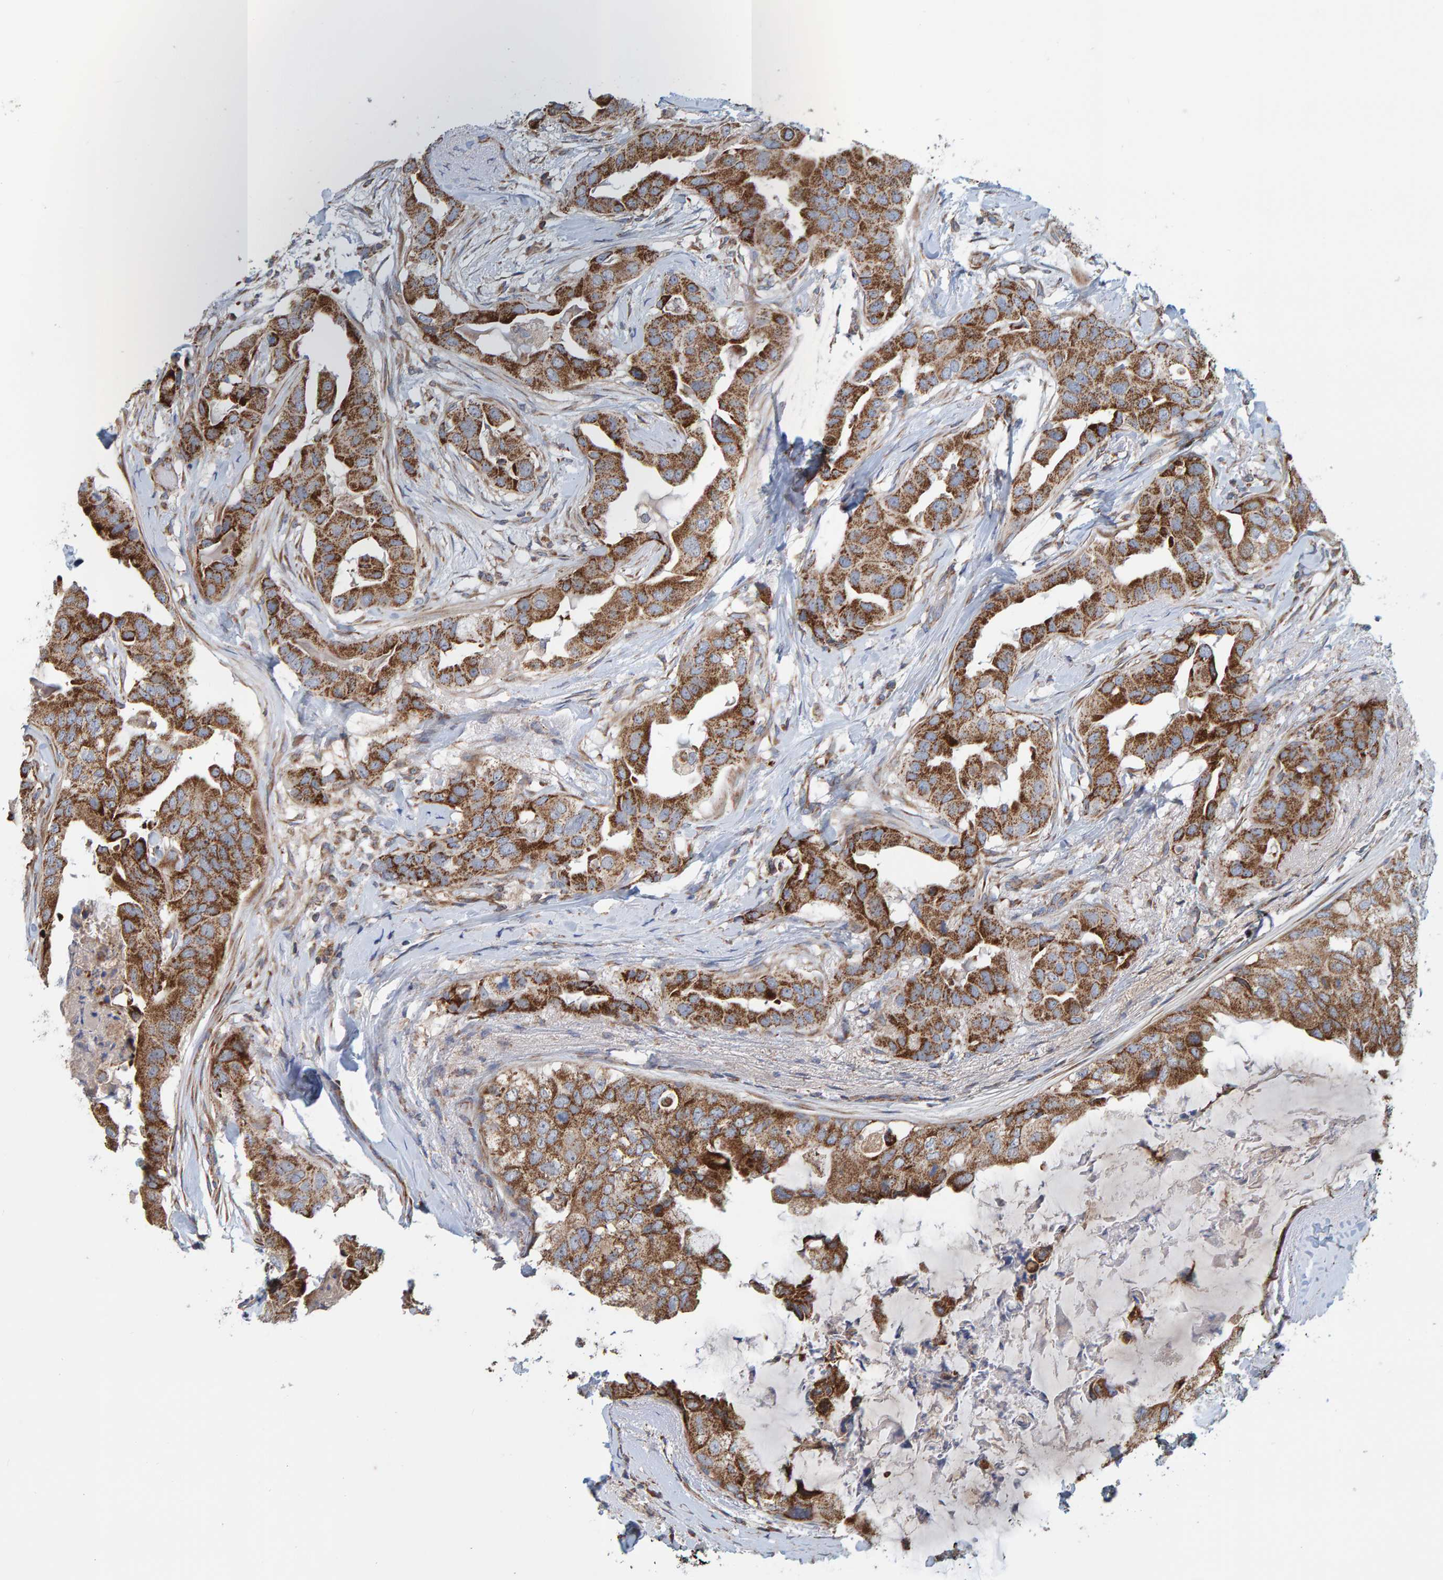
{"staining": {"intensity": "strong", "quantity": ">75%", "location": "cytoplasmic/membranous"}, "tissue": "breast cancer", "cell_type": "Tumor cells", "image_type": "cancer", "snomed": [{"axis": "morphology", "description": "Duct carcinoma"}, {"axis": "topography", "description": "Breast"}], "caption": "About >75% of tumor cells in human breast invasive ductal carcinoma reveal strong cytoplasmic/membranous protein positivity as visualized by brown immunohistochemical staining.", "gene": "MRPL45", "patient": {"sex": "female", "age": 40}}